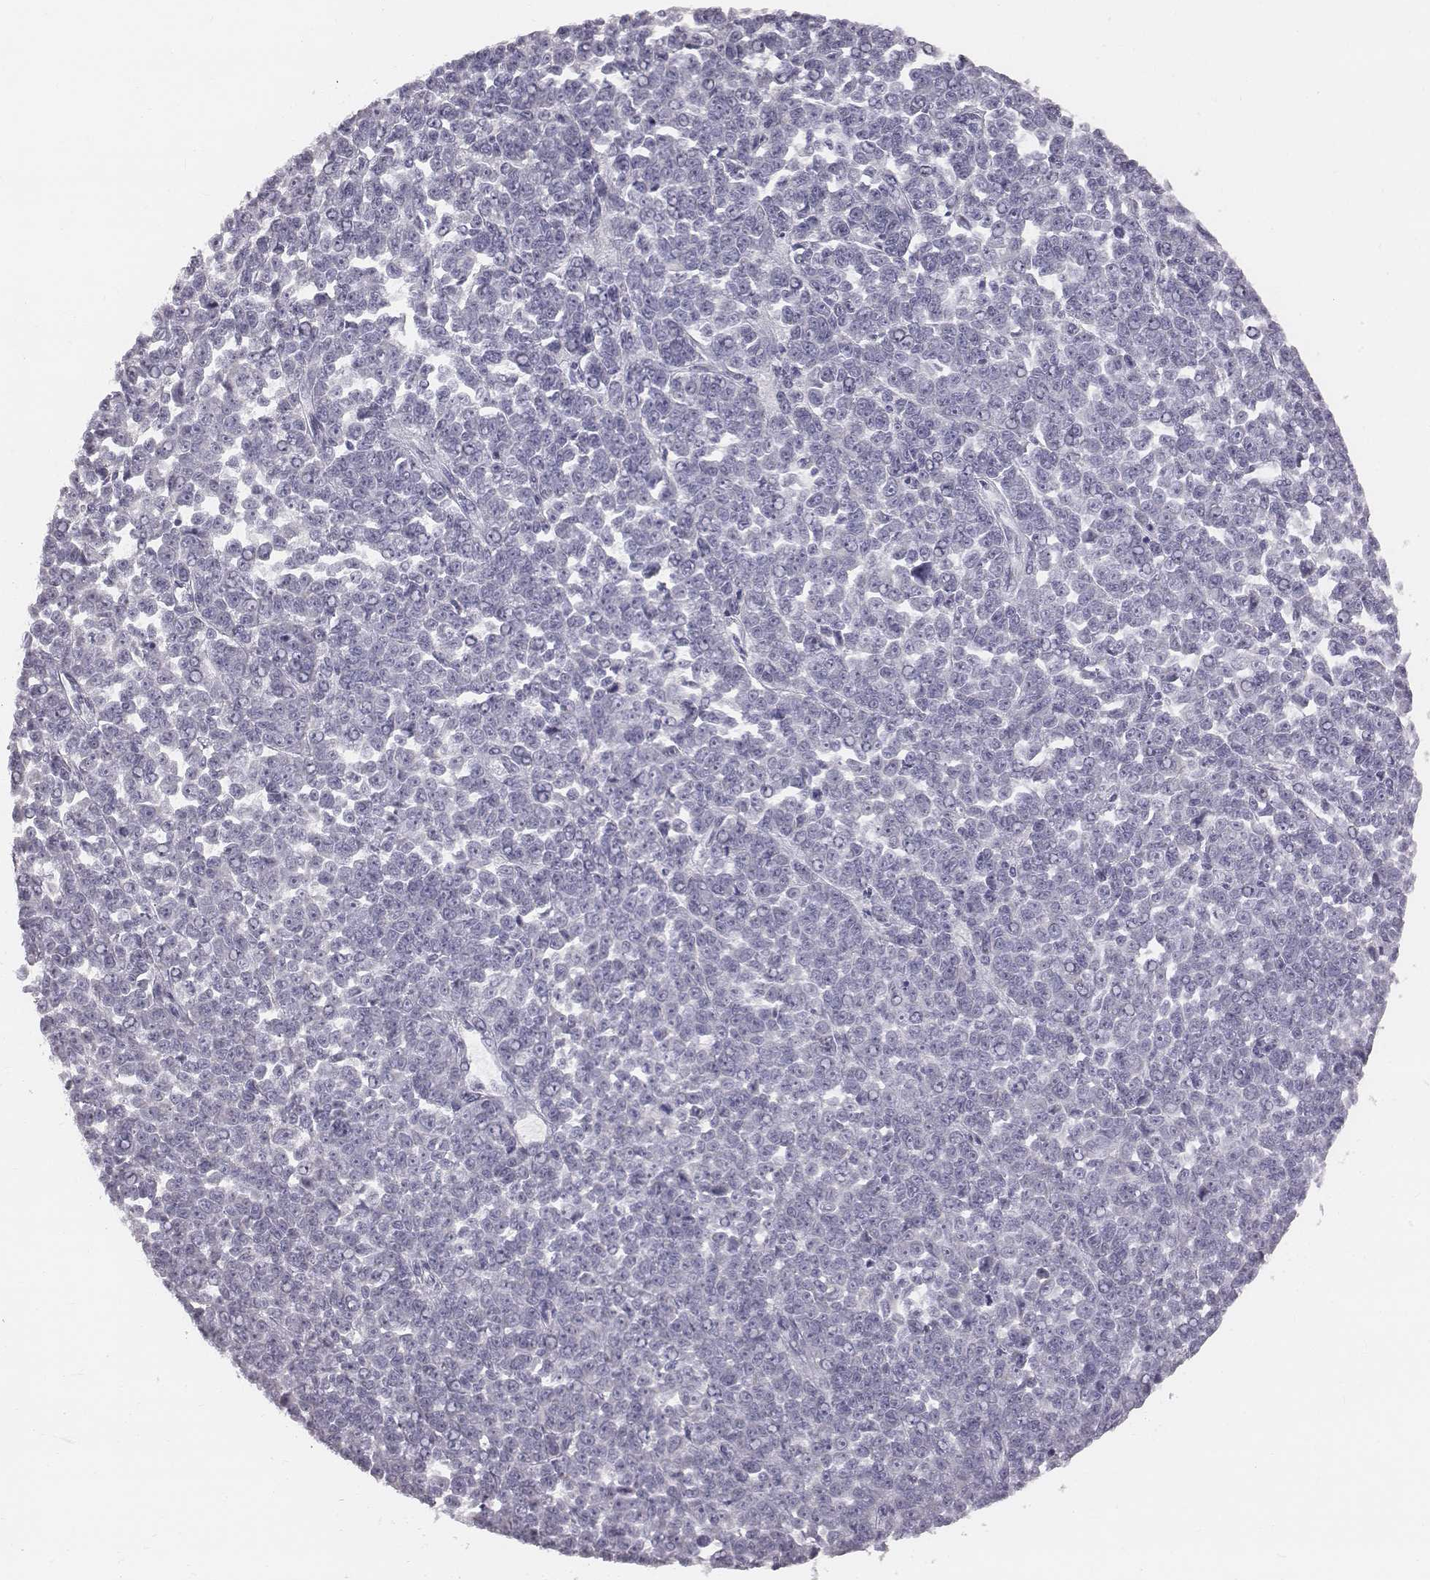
{"staining": {"intensity": "negative", "quantity": "none", "location": "none"}, "tissue": "melanoma", "cell_type": "Tumor cells", "image_type": "cancer", "snomed": [{"axis": "morphology", "description": "Malignant melanoma, NOS"}, {"axis": "topography", "description": "Skin"}], "caption": "Immunohistochemistry (IHC) micrograph of human malignant melanoma stained for a protein (brown), which reveals no staining in tumor cells.", "gene": "C6orf58", "patient": {"sex": "female", "age": 95}}